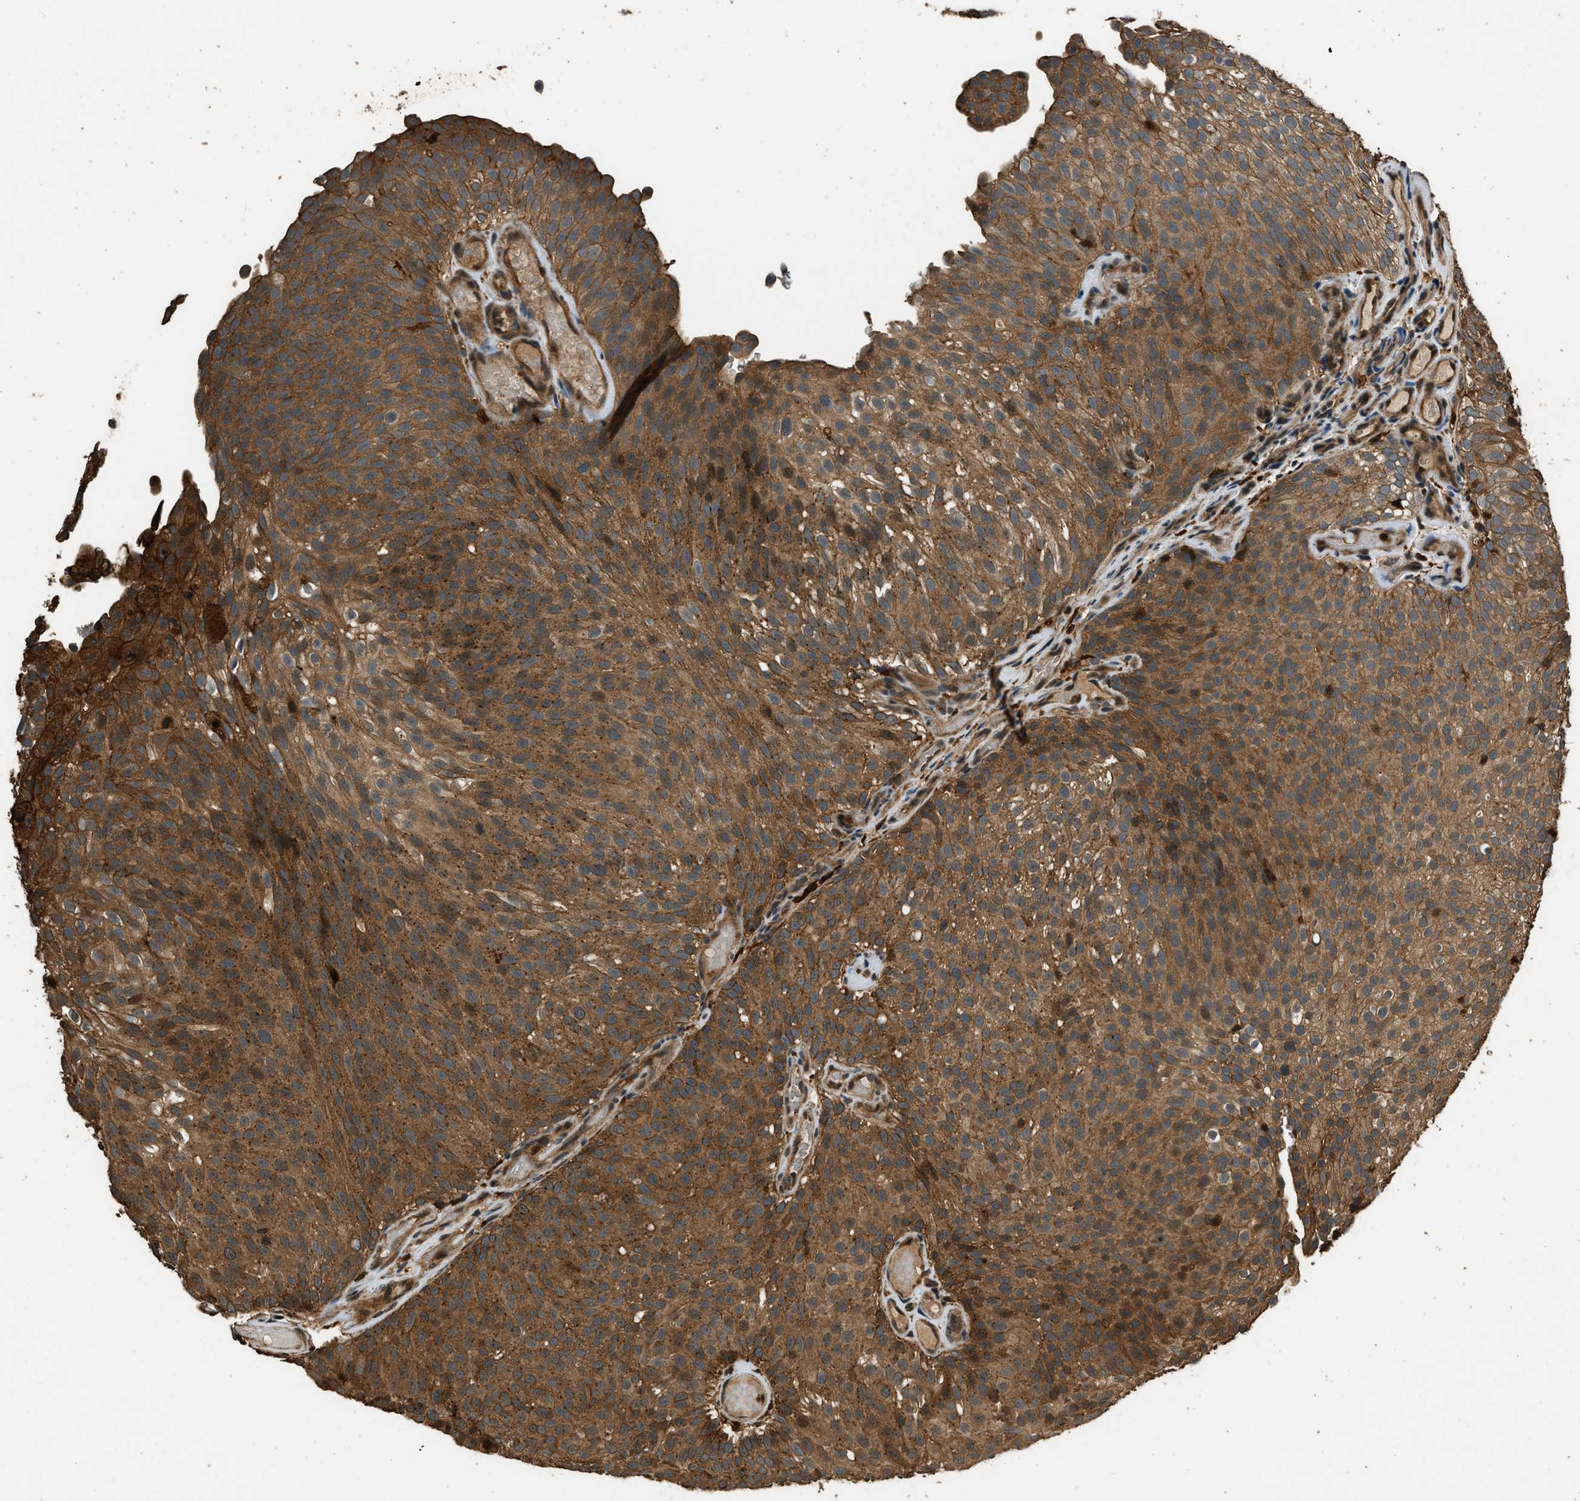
{"staining": {"intensity": "strong", "quantity": ">75%", "location": "cytoplasmic/membranous"}, "tissue": "urothelial cancer", "cell_type": "Tumor cells", "image_type": "cancer", "snomed": [{"axis": "morphology", "description": "Urothelial carcinoma, Low grade"}, {"axis": "topography", "description": "Urinary bladder"}], "caption": "This photomicrograph reveals urothelial cancer stained with immunohistochemistry (IHC) to label a protein in brown. The cytoplasmic/membranous of tumor cells show strong positivity for the protein. Nuclei are counter-stained blue.", "gene": "RAP2A", "patient": {"sex": "male", "age": 78}}